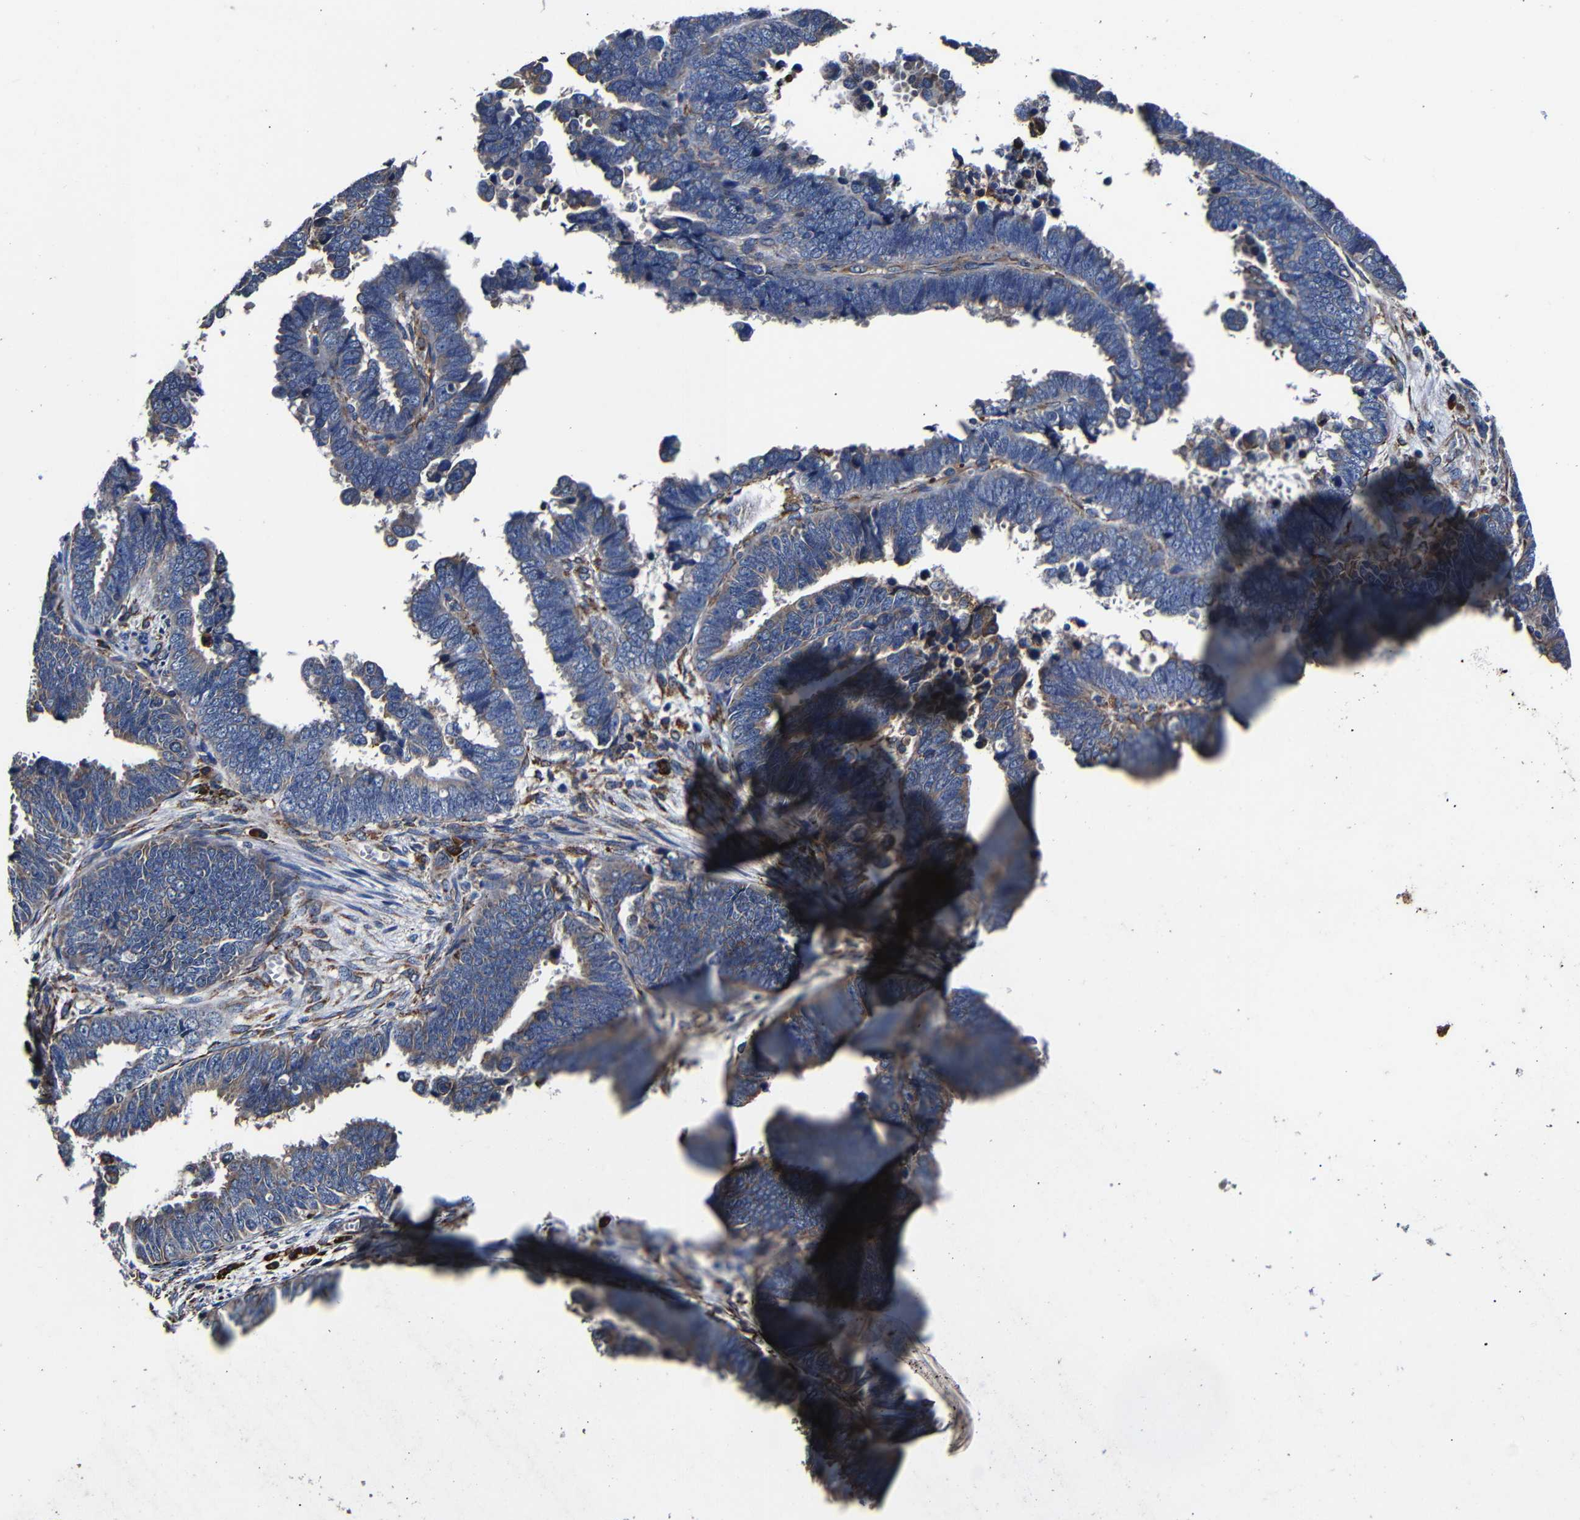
{"staining": {"intensity": "weak", "quantity": "<25%", "location": "cytoplasmic/membranous"}, "tissue": "endometrial cancer", "cell_type": "Tumor cells", "image_type": "cancer", "snomed": [{"axis": "morphology", "description": "Adenocarcinoma, NOS"}, {"axis": "topography", "description": "Endometrium"}], "caption": "Tumor cells are negative for brown protein staining in adenocarcinoma (endometrial).", "gene": "SCN9A", "patient": {"sex": "female", "age": 75}}